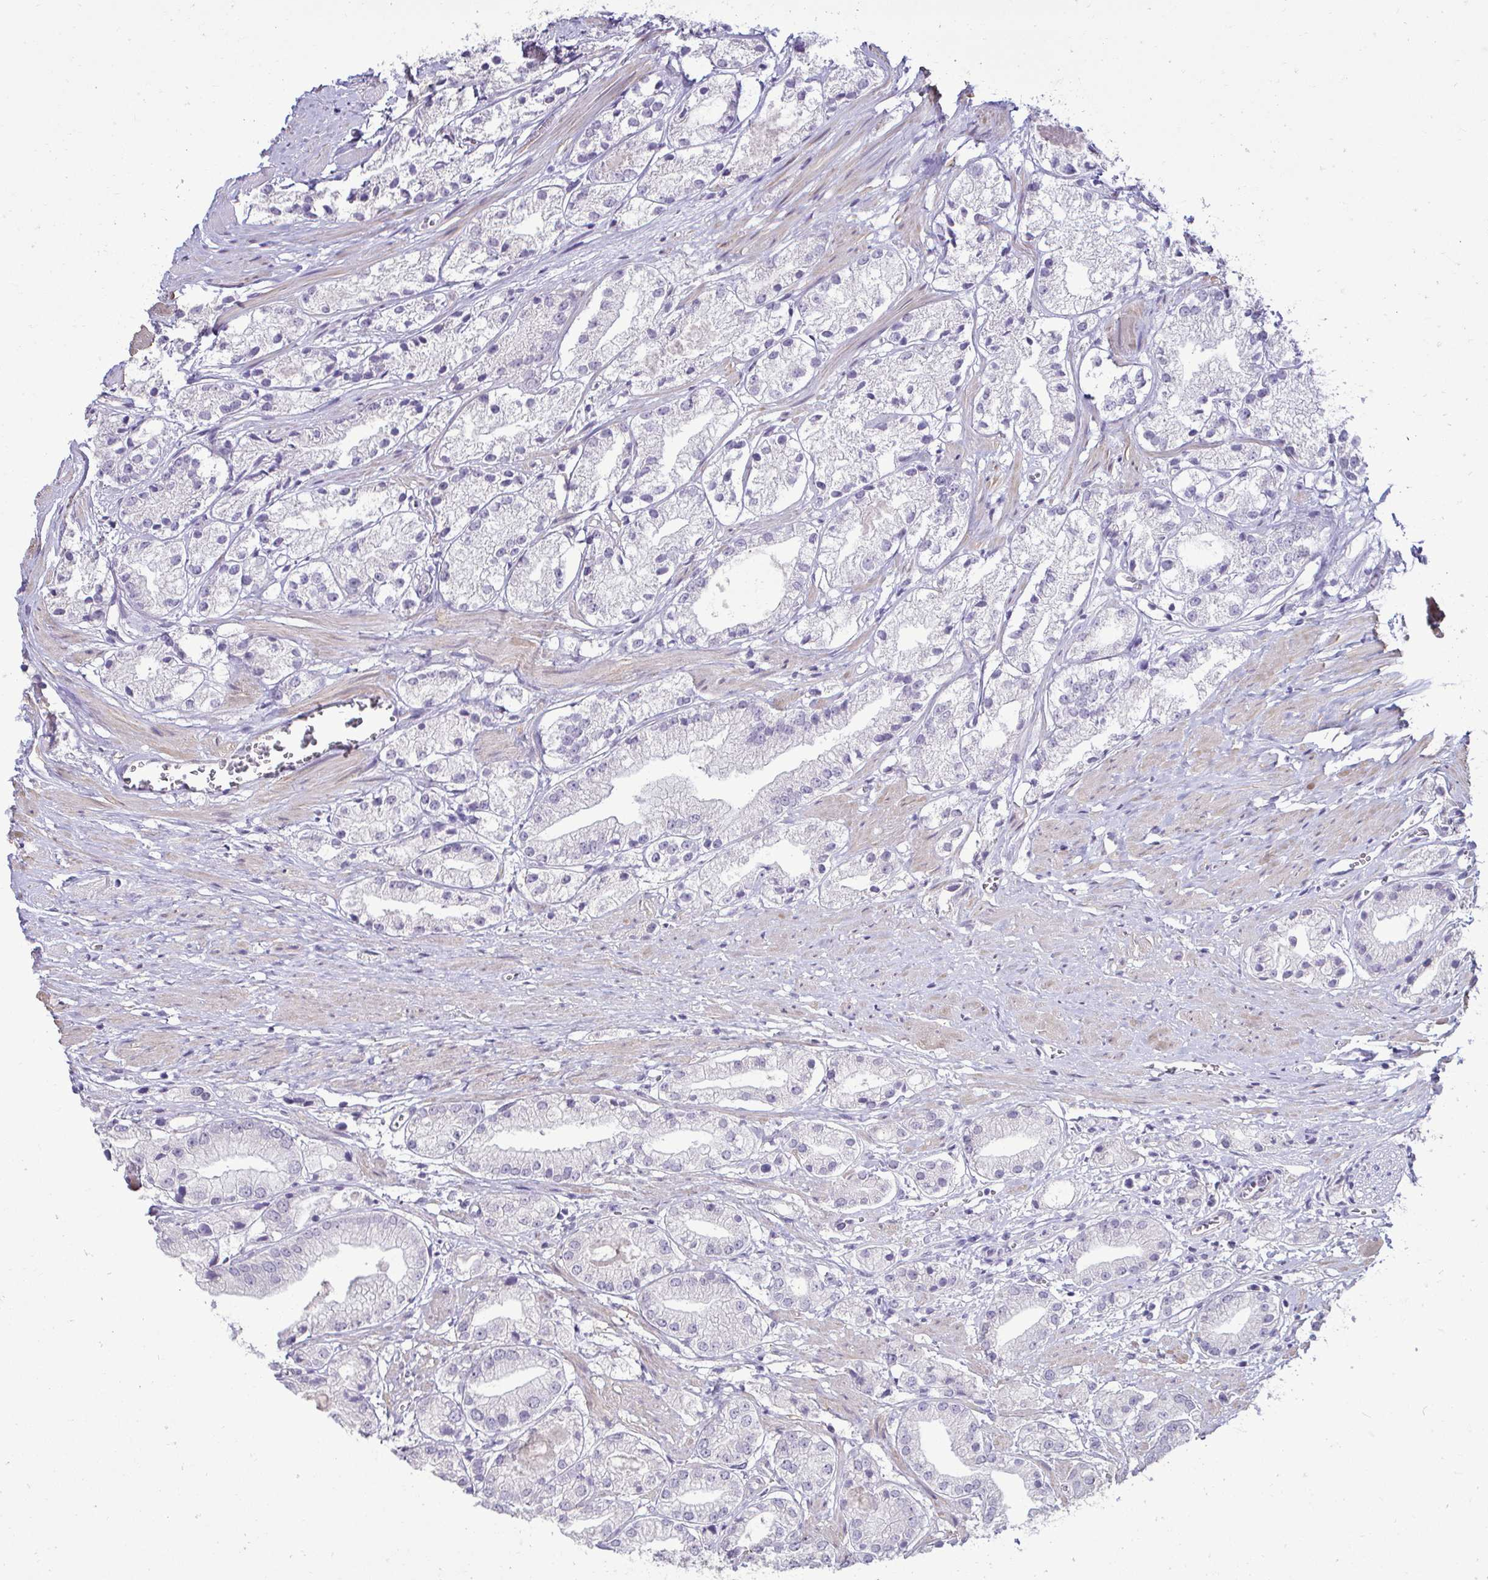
{"staining": {"intensity": "negative", "quantity": "none", "location": "none"}, "tissue": "prostate cancer", "cell_type": "Tumor cells", "image_type": "cancer", "snomed": [{"axis": "morphology", "description": "Adenocarcinoma, Low grade"}, {"axis": "topography", "description": "Prostate"}], "caption": "Photomicrograph shows no protein positivity in tumor cells of prostate cancer tissue. (DAB immunohistochemistry visualized using brightfield microscopy, high magnification).", "gene": "SLC30A3", "patient": {"sex": "male", "age": 69}}